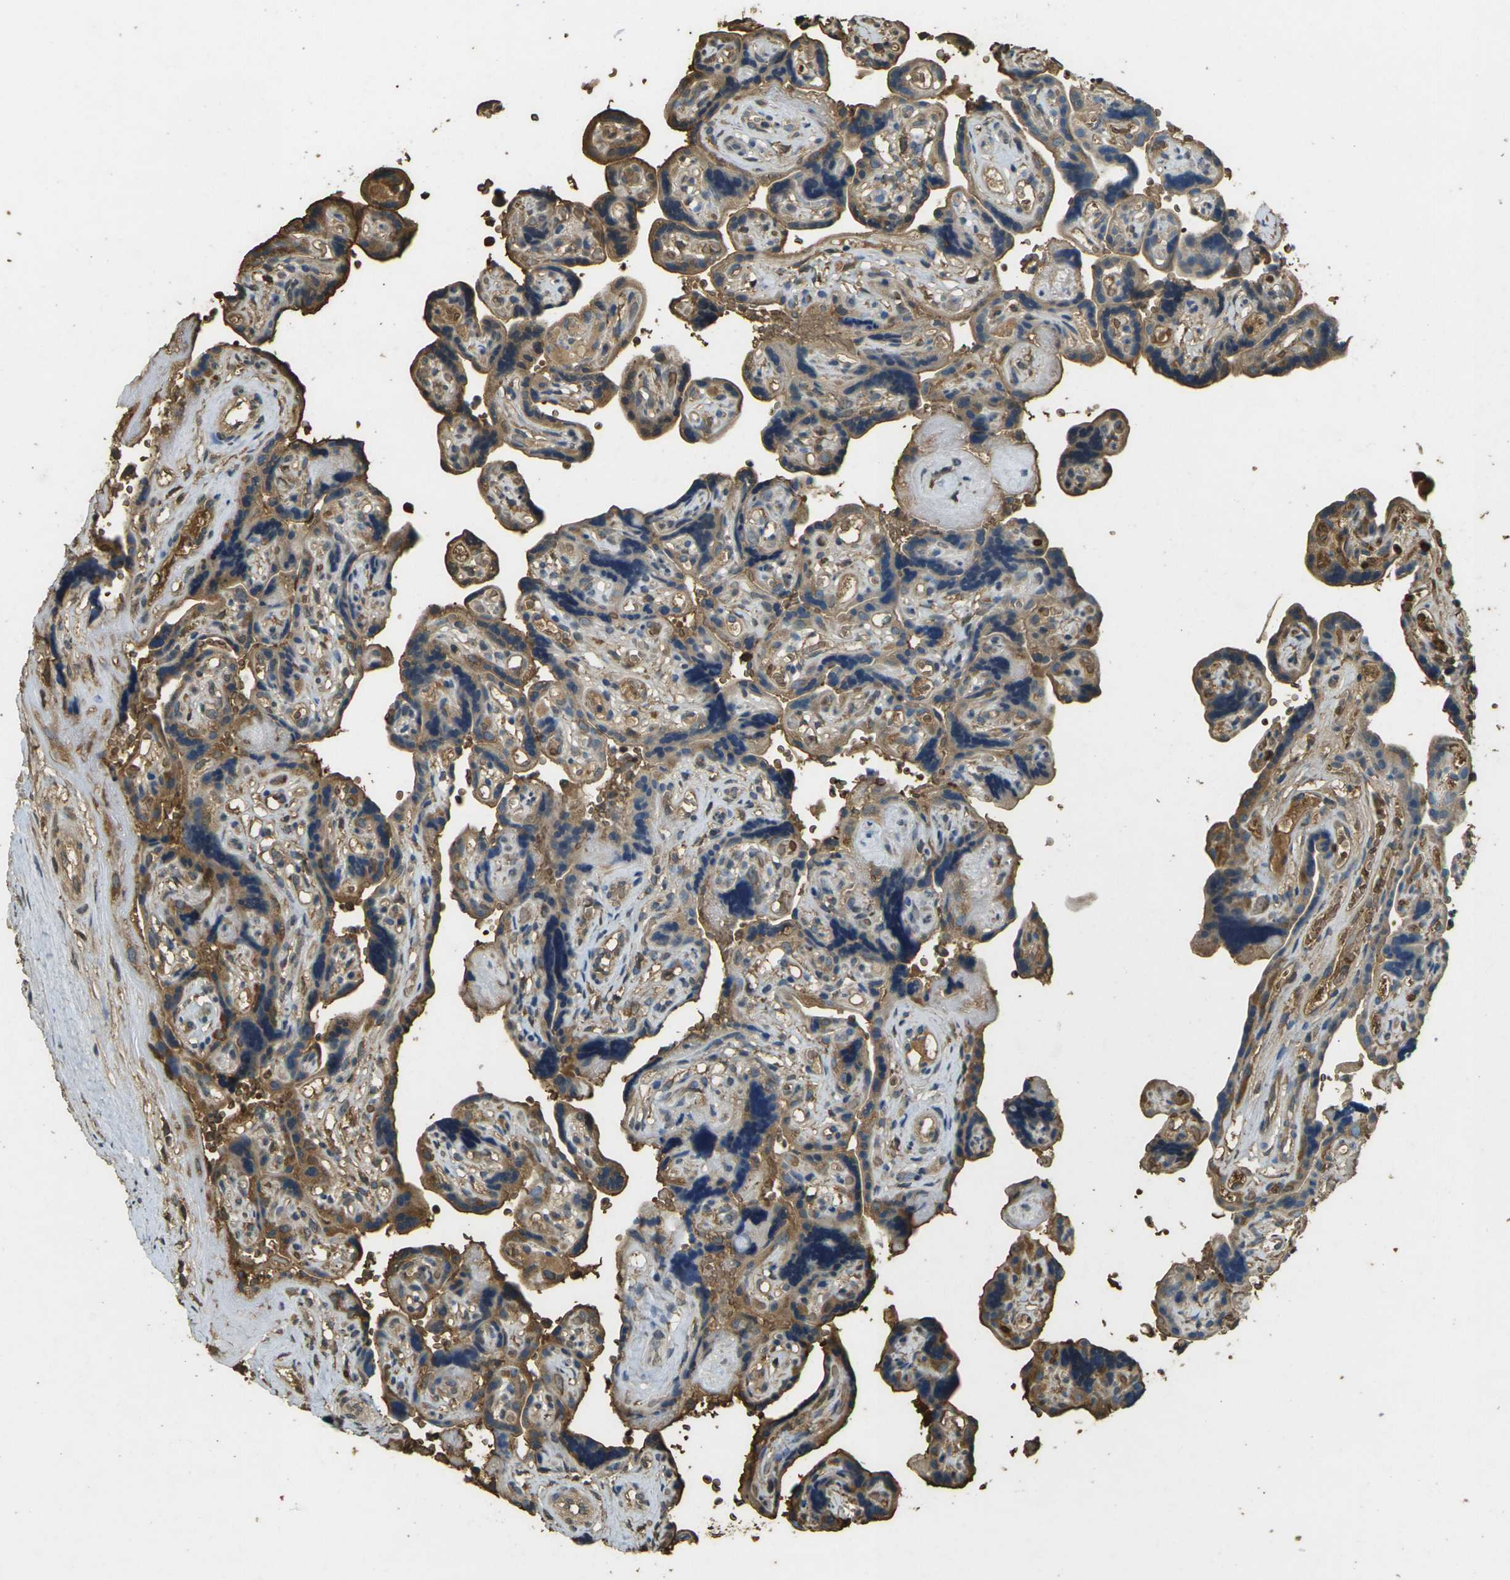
{"staining": {"intensity": "moderate", "quantity": "<25%", "location": "cytoplasmic/membranous"}, "tissue": "placenta", "cell_type": "Decidual cells", "image_type": "normal", "snomed": [{"axis": "morphology", "description": "Normal tissue, NOS"}, {"axis": "topography", "description": "Placenta"}], "caption": "Placenta stained with DAB (3,3'-diaminobenzidine) IHC reveals low levels of moderate cytoplasmic/membranous staining in approximately <25% of decidual cells.", "gene": "HBB", "patient": {"sex": "female", "age": 30}}